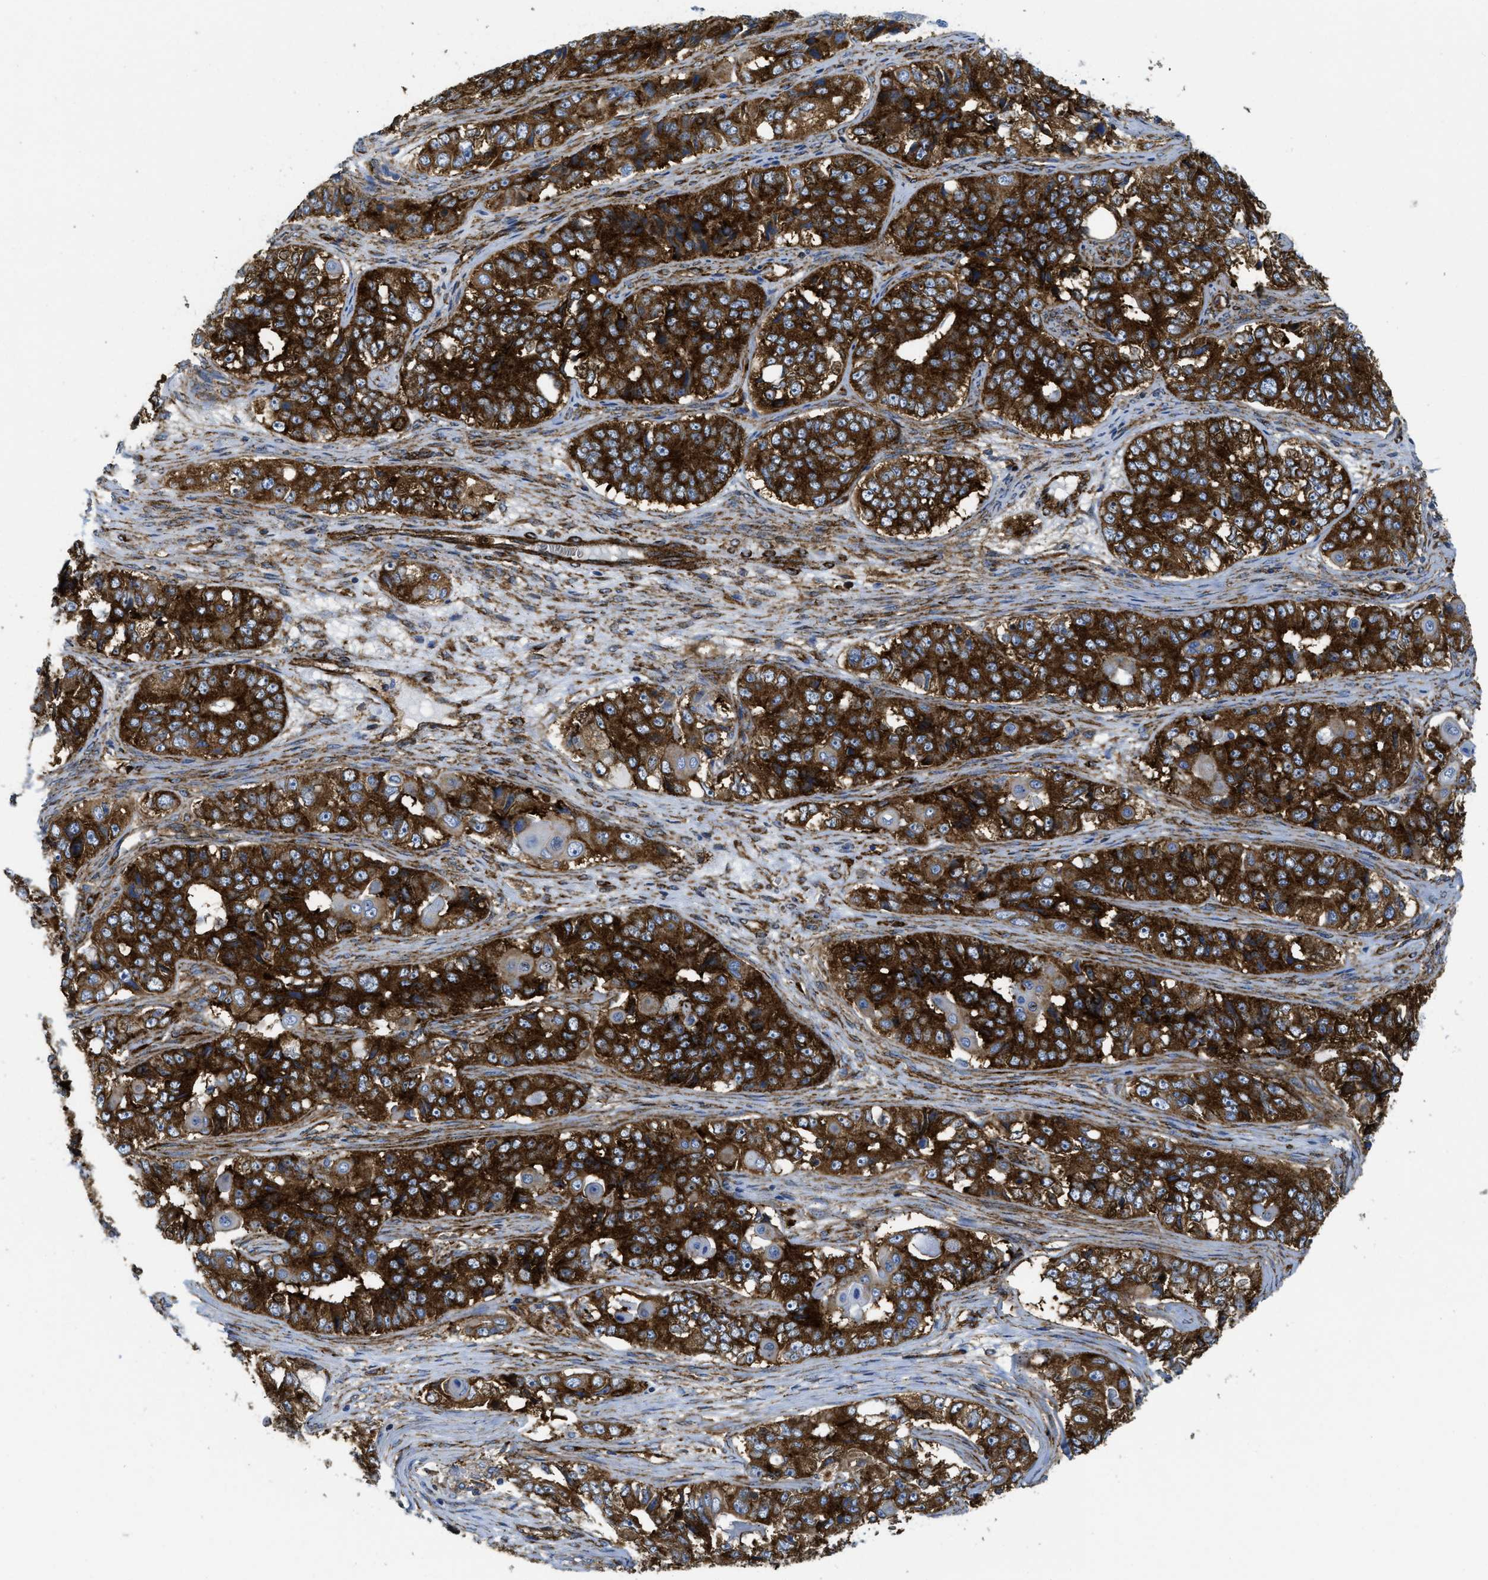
{"staining": {"intensity": "strong", "quantity": ">75%", "location": "cytoplasmic/membranous"}, "tissue": "ovarian cancer", "cell_type": "Tumor cells", "image_type": "cancer", "snomed": [{"axis": "morphology", "description": "Carcinoma, endometroid"}, {"axis": "topography", "description": "Ovary"}], "caption": "A brown stain shows strong cytoplasmic/membranous staining of a protein in human ovarian endometroid carcinoma tumor cells.", "gene": "HIP1", "patient": {"sex": "female", "age": 51}}